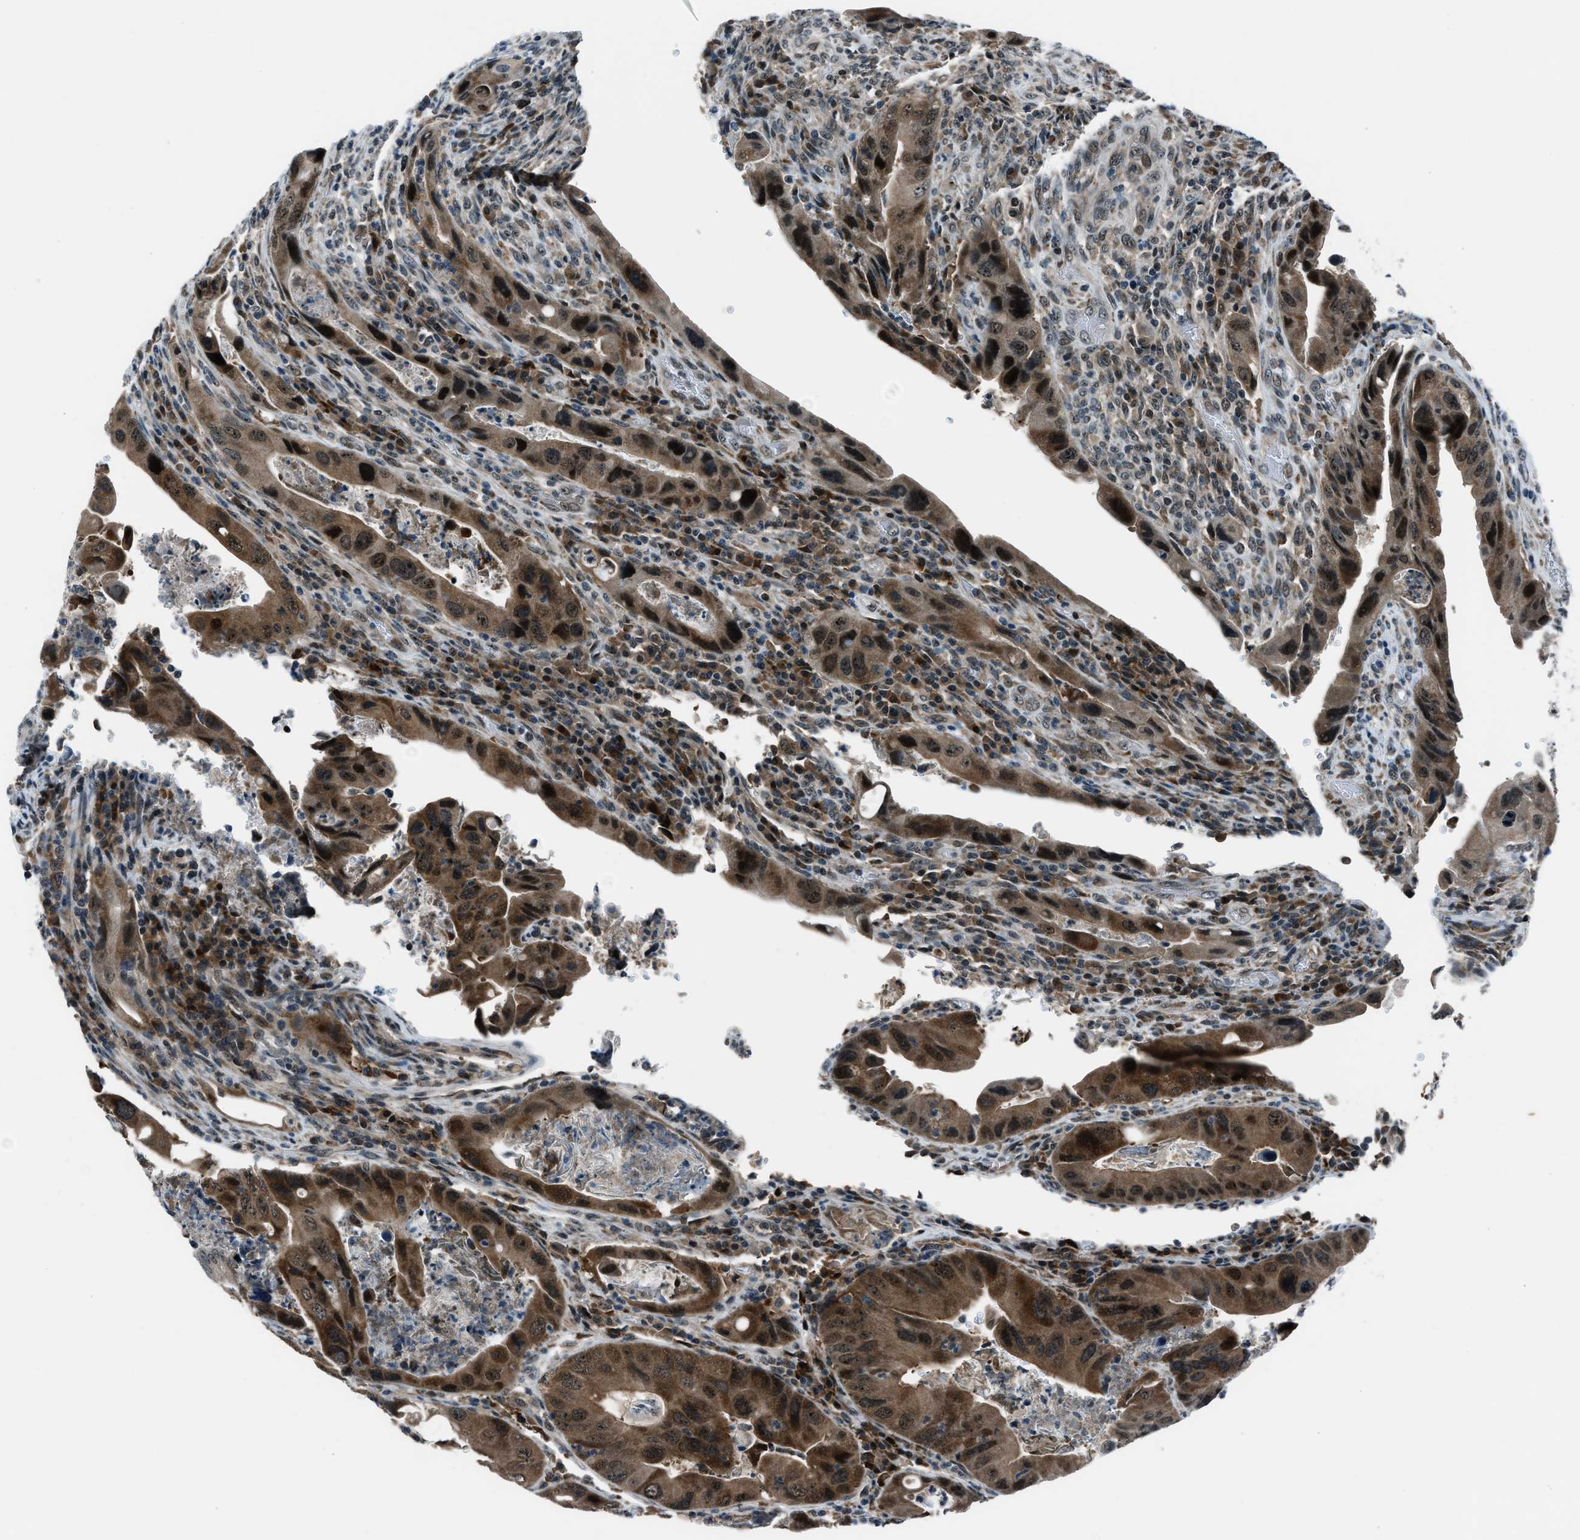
{"staining": {"intensity": "strong", "quantity": ">75%", "location": "cytoplasmic/membranous,nuclear"}, "tissue": "colorectal cancer", "cell_type": "Tumor cells", "image_type": "cancer", "snomed": [{"axis": "morphology", "description": "Adenocarcinoma, NOS"}, {"axis": "topography", "description": "Rectum"}], "caption": "Colorectal cancer stained for a protein (brown) reveals strong cytoplasmic/membranous and nuclear positive expression in approximately >75% of tumor cells.", "gene": "ACTL9", "patient": {"sex": "female", "age": 57}}